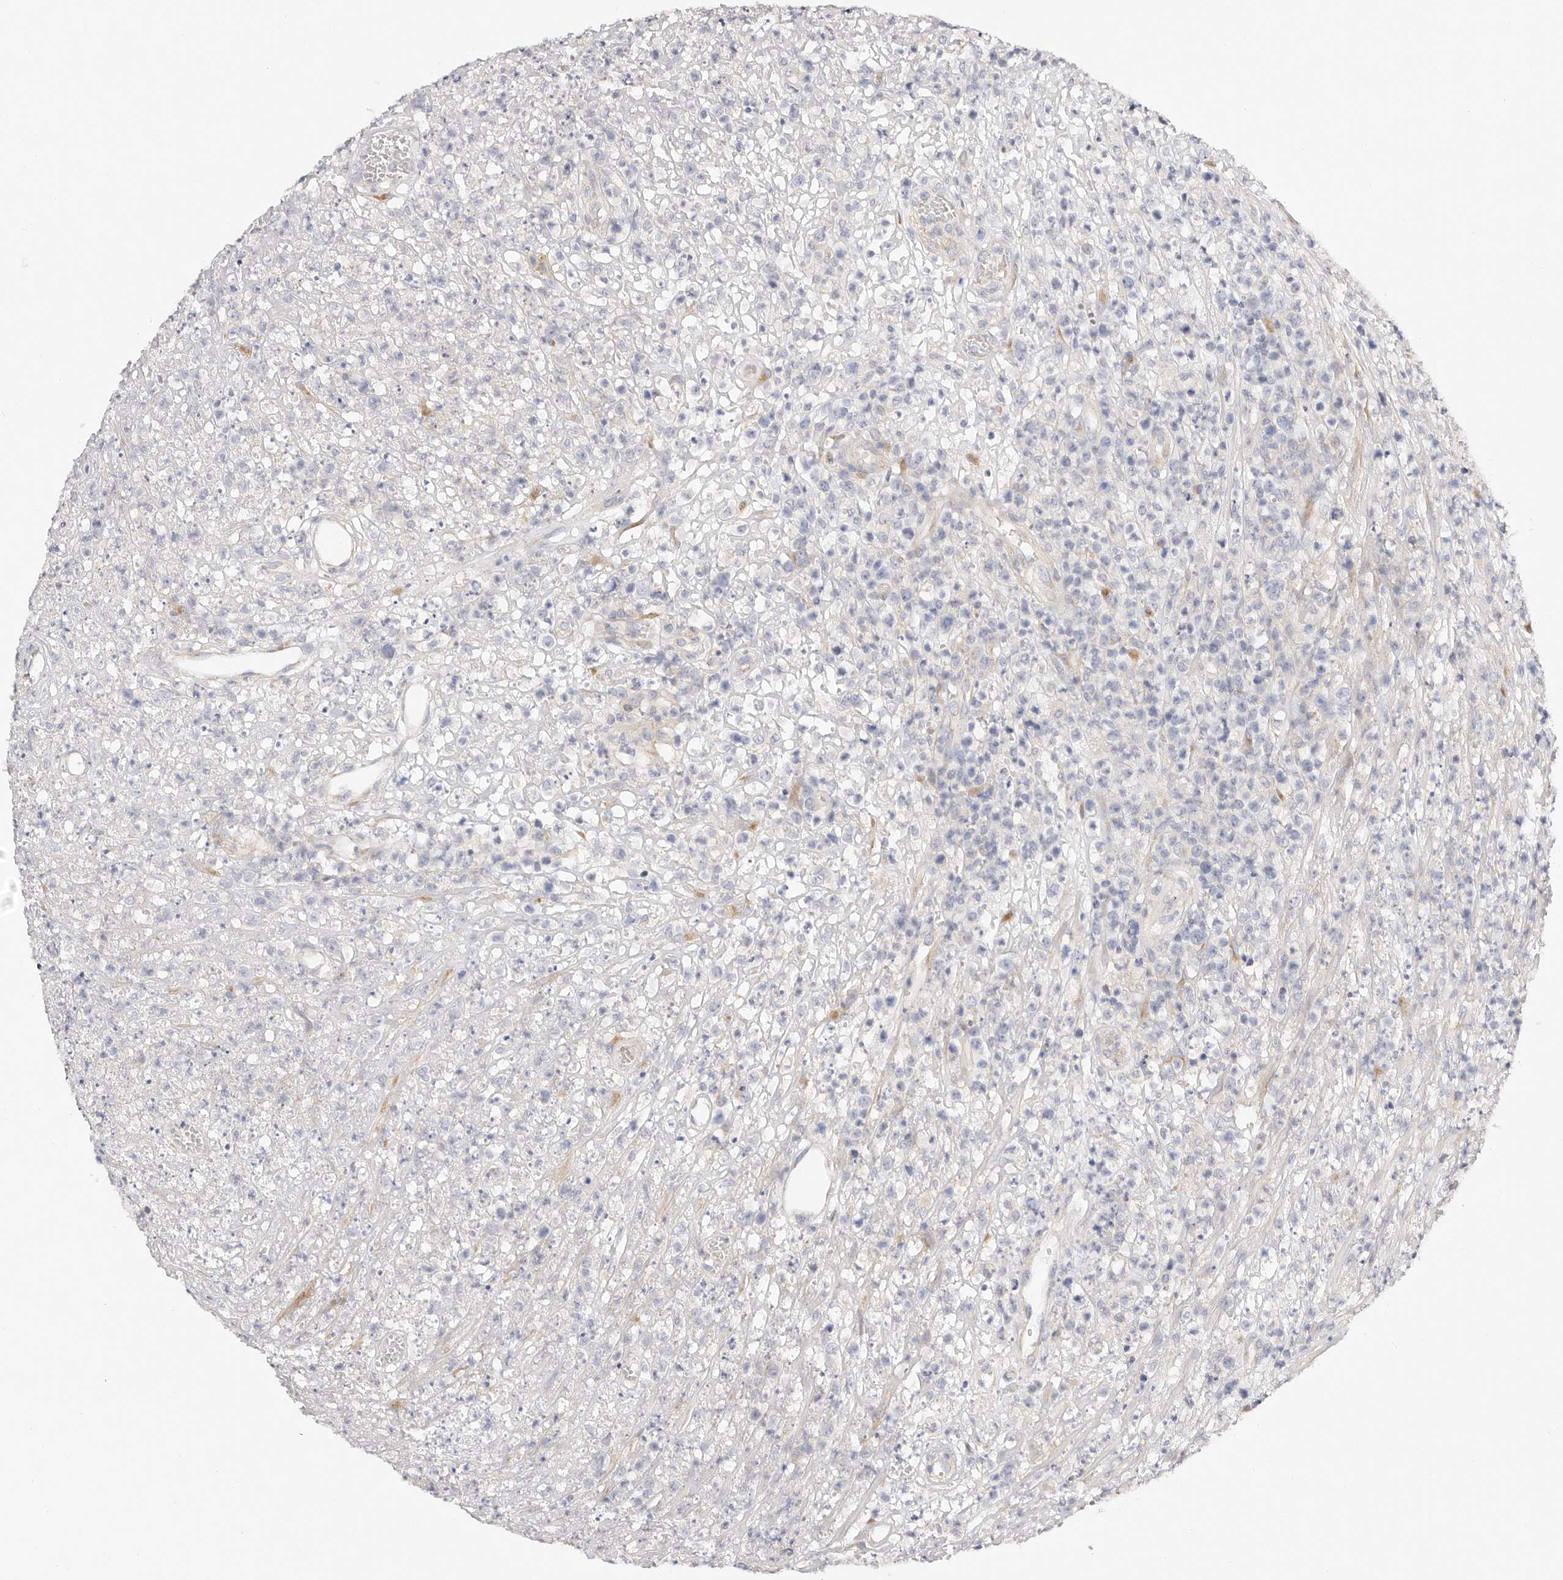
{"staining": {"intensity": "negative", "quantity": "none", "location": "none"}, "tissue": "lymphoma", "cell_type": "Tumor cells", "image_type": "cancer", "snomed": [{"axis": "morphology", "description": "Malignant lymphoma, non-Hodgkin's type, High grade"}, {"axis": "topography", "description": "Colon"}], "caption": "IHC photomicrograph of human malignant lymphoma, non-Hodgkin's type (high-grade) stained for a protein (brown), which demonstrates no positivity in tumor cells.", "gene": "DNASE1", "patient": {"sex": "female", "age": 53}}